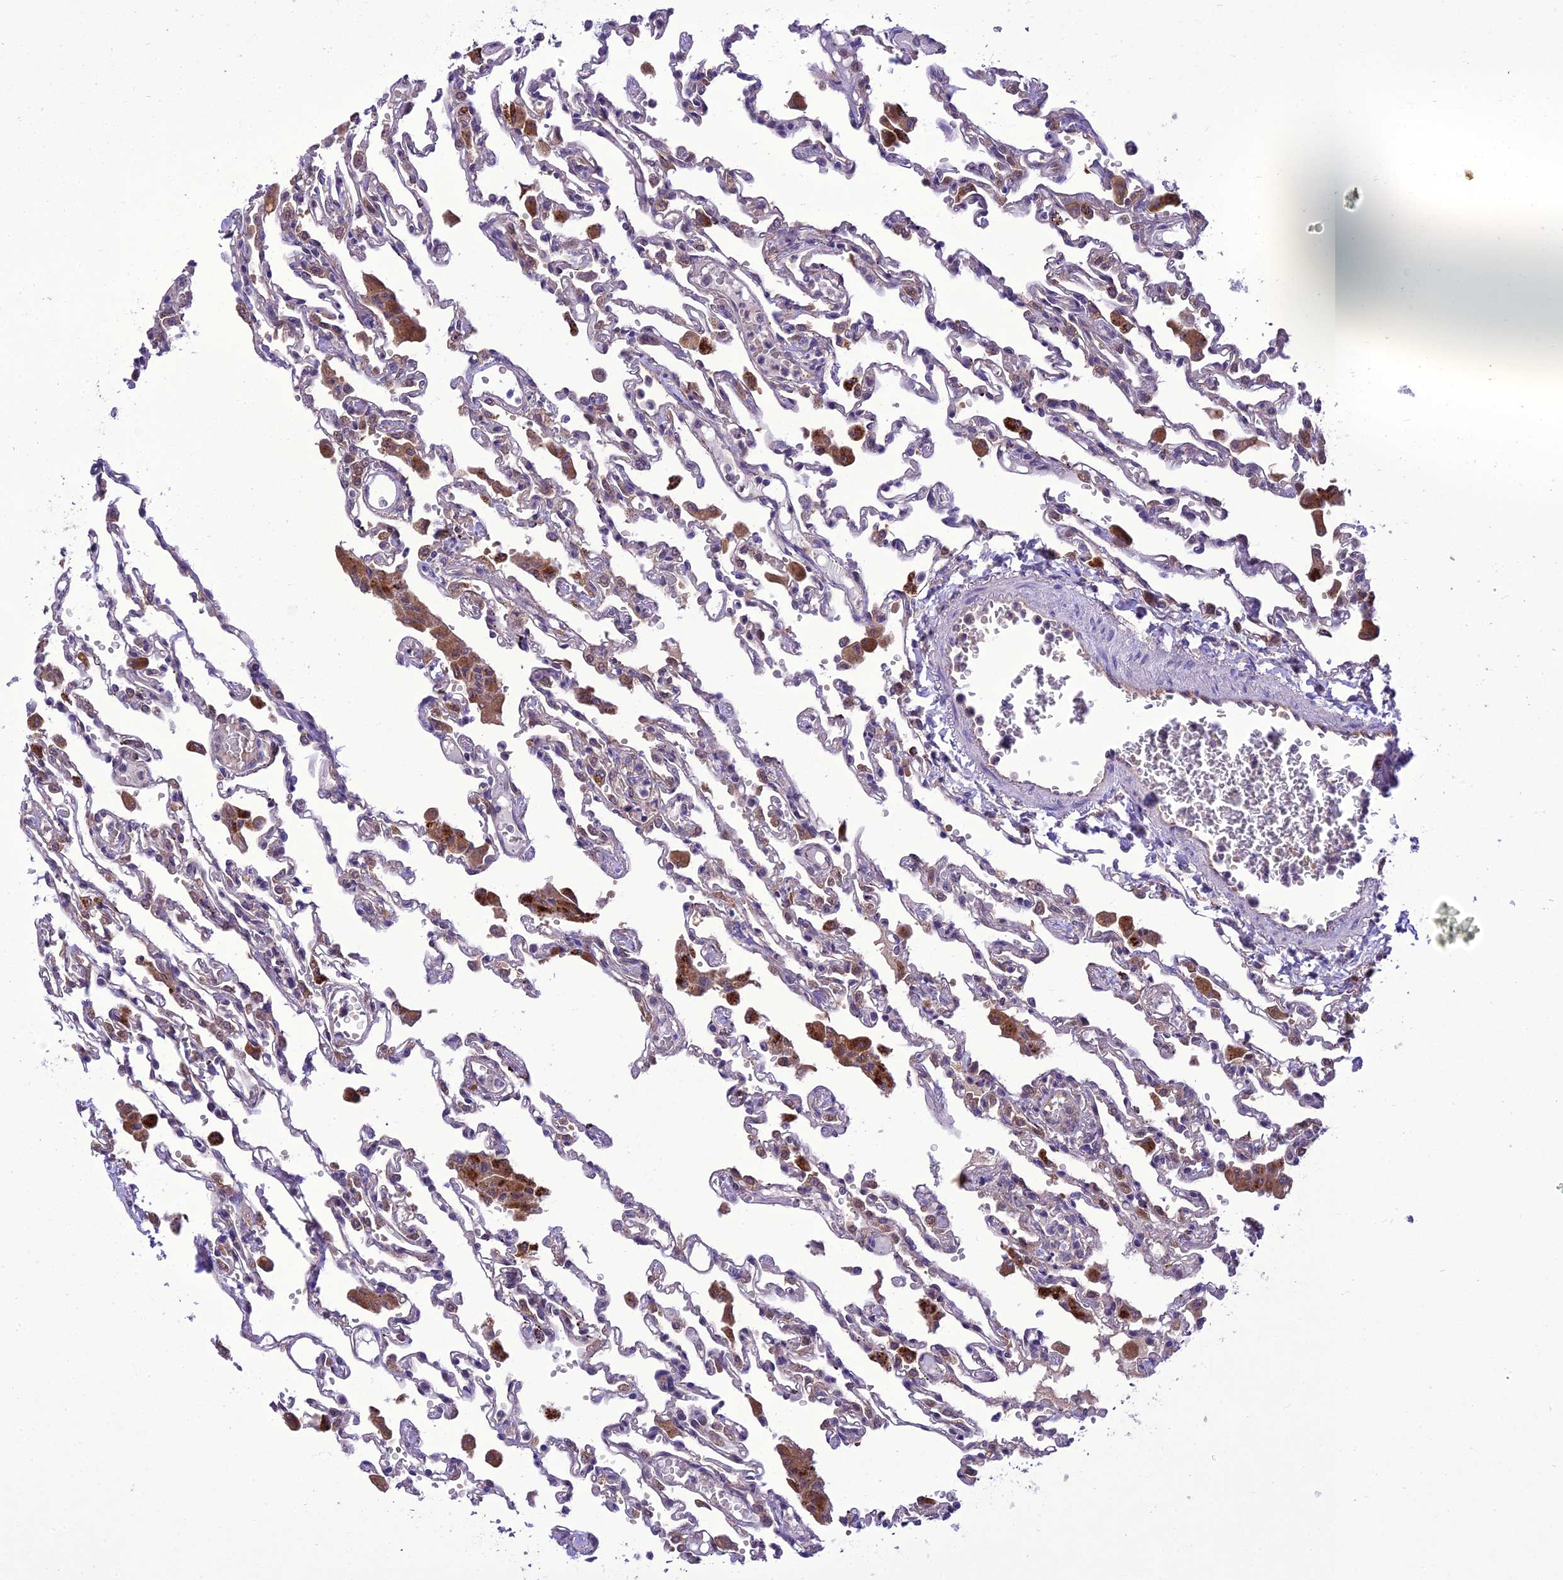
{"staining": {"intensity": "weak", "quantity": "<25%", "location": "cytoplasmic/membranous"}, "tissue": "lung", "cell_type": "Alveolar cells", "image_type": "normal", "snomed": [{"axis": "morphology", "description": "Normal tissue, NOS"}, {"axis": "topography", "description": "Bronchus"}, {"axis": "topography", "description": "Lung"}], "caption": "Lung was stained to show a protein in brown. There is no significant staining in alveolar cells.", "gene": "BORCS6", "patient": {"sex": "female", "age": 49}}